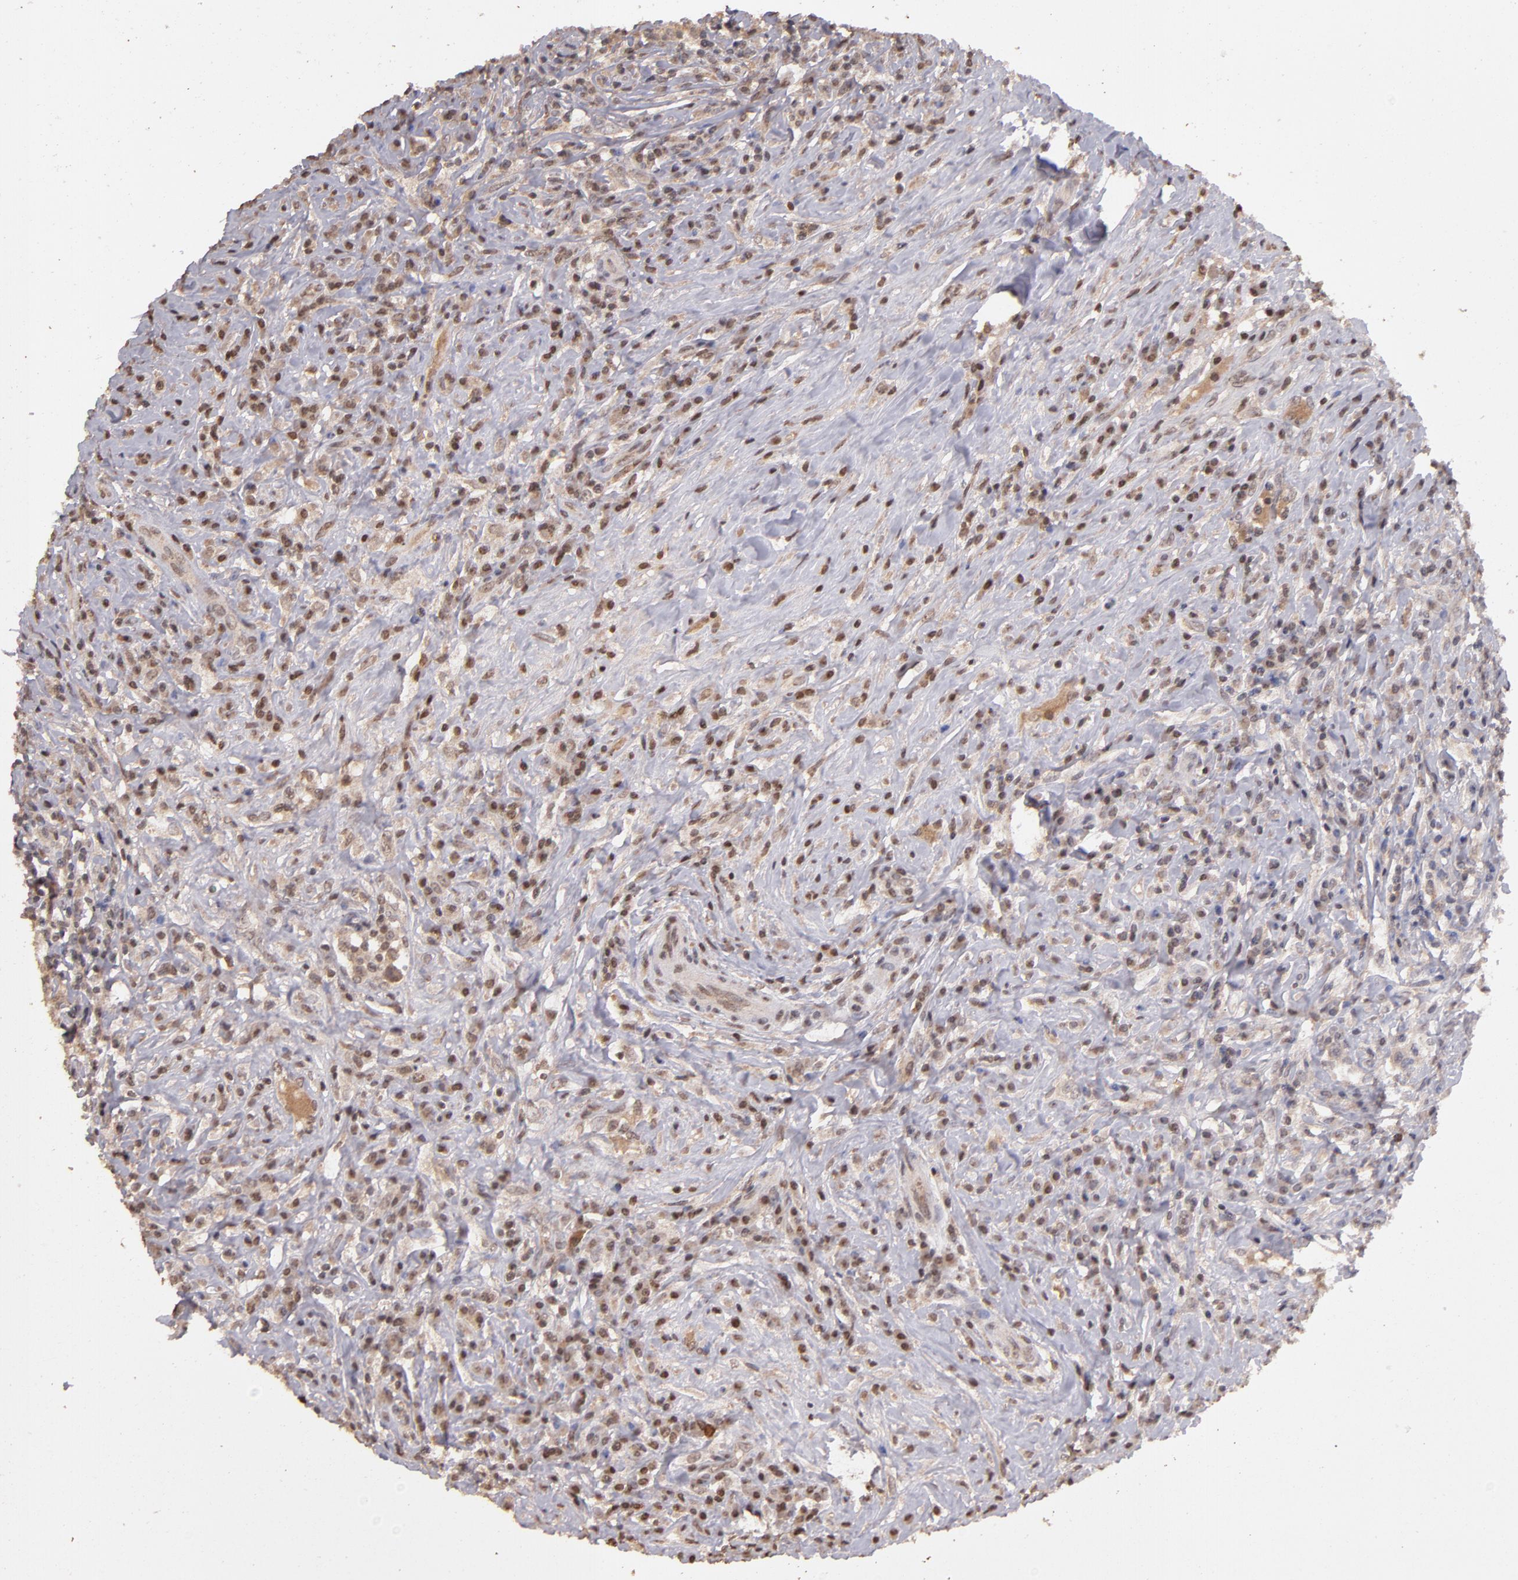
{"staining": {"intensity": "moderate", "quantity": ">75%", "location": "cytoplasmic/membranous"}, "tissue": "lymphoma", "cell_type": "Tumor cells", "image_type": "cancer", "snomed": [{"axis": "morphology", "description": "Hodgkin's disease, NOS"}, {"axis": "topography", "description": "Lymph node"}], "caption": "Lymphoma stained for a protein exhibits moderate cytoplasmic/membranous positivity in tumor cells. The protein is stained brown, and the nuclei are stained in blue (DAB (3,3'-diaminobenzidine) IHC with brightfield microscopy, high magnification).", "gene": "SERPINC1", "patient": {"sex": "female", "age": 25}}